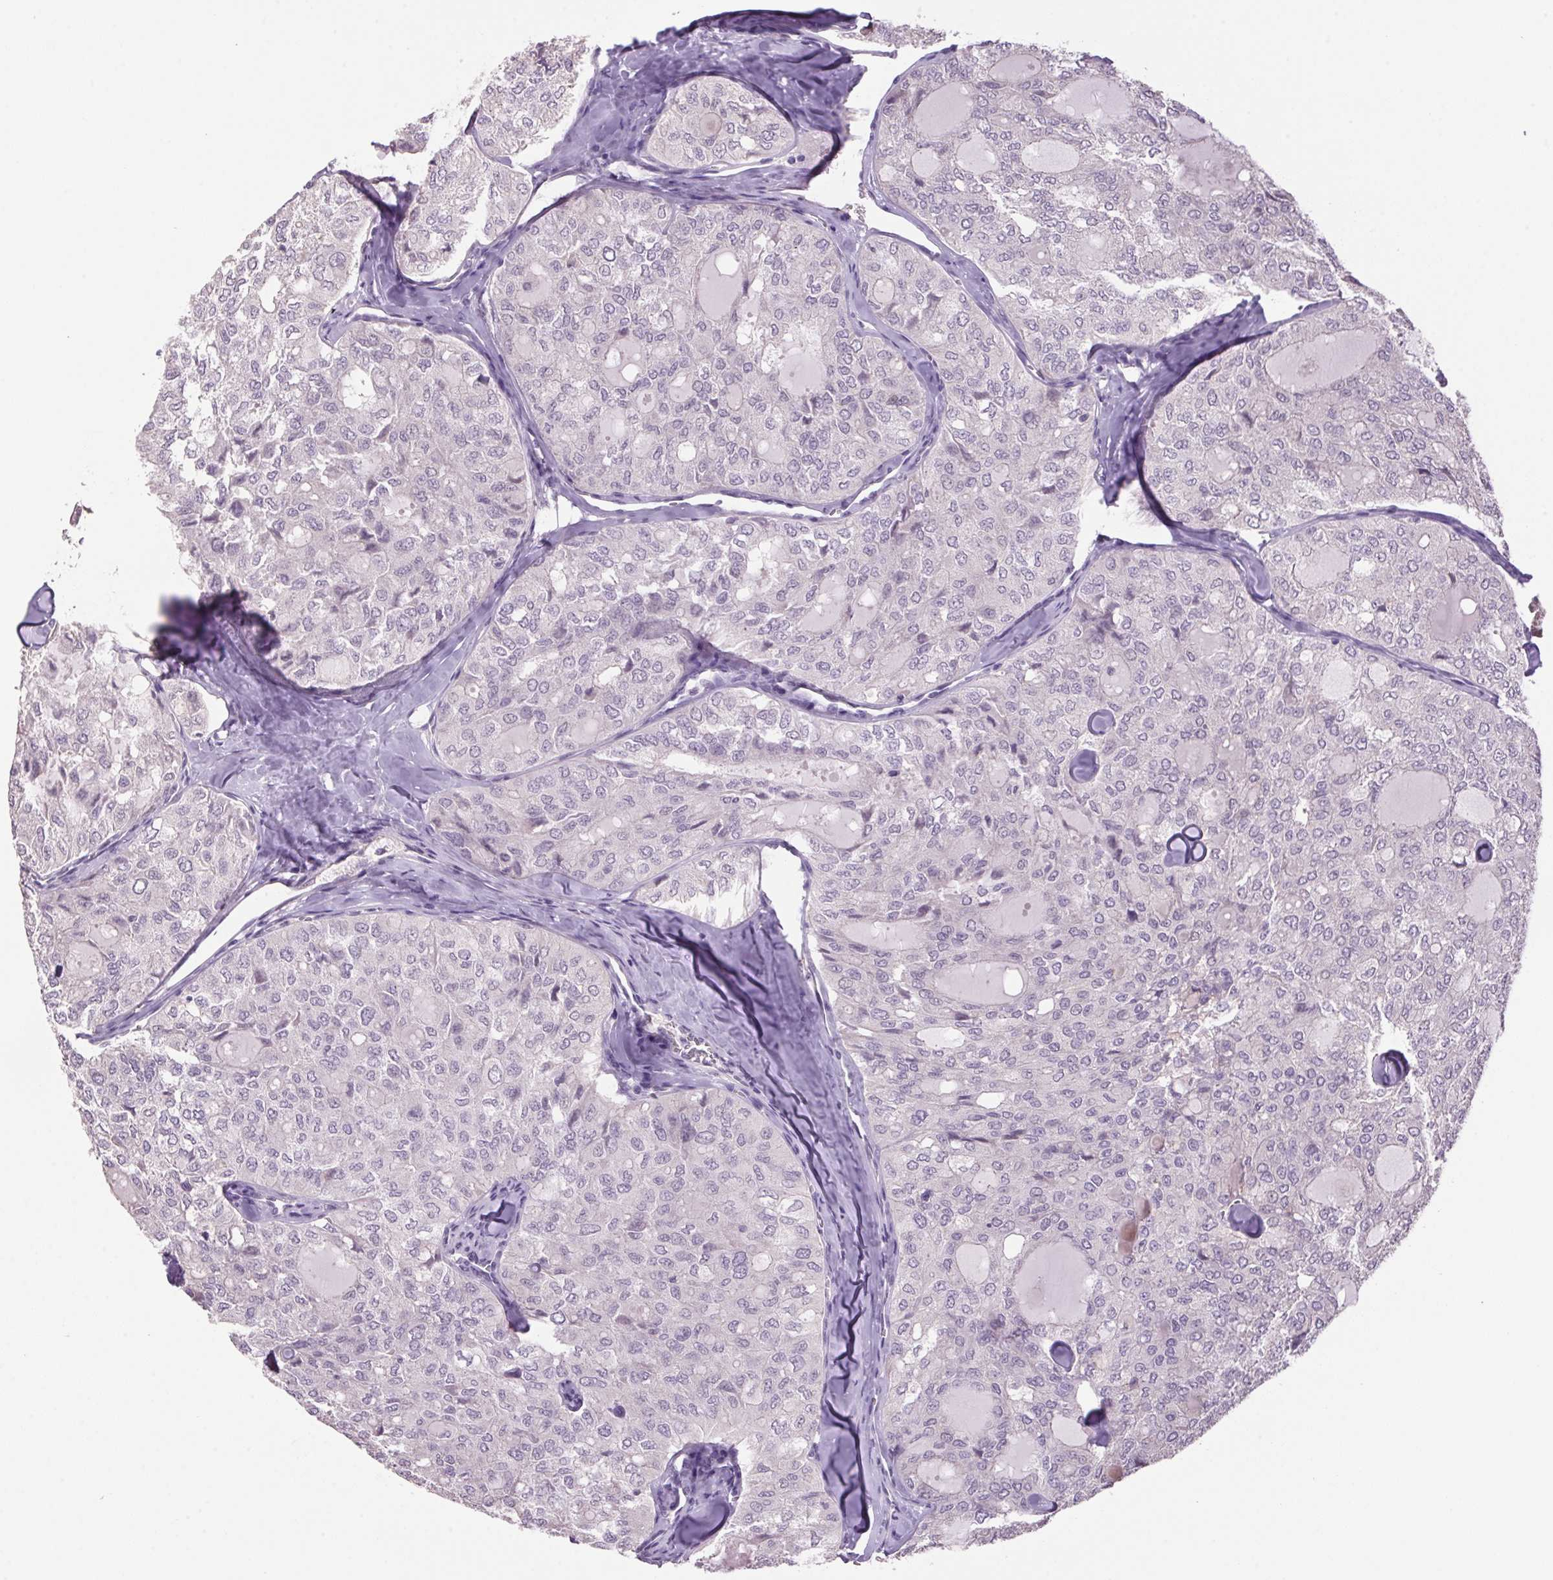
{"staining": {"intensity": "negative", "quantity": "none", "location": "none"}, "tissue": "thyroid cancer", "cell_type": "Tumor cells", "image_type": "cancer", "snomed": [{"axis": "morphology", "description": "Follicular adenoma carcinoma, NOS"}, {"axis": "topography", "description": "Thyroid gland"}], "caption": "Immunohistochemistry (IHC) histopathology image of follicular adenoma carcinoma (thyroid) stained for a protein (brown), which displays no expression in tumor cells.", "gene": "VWA3B", "patient": {"sex": "male", "age": 75}}